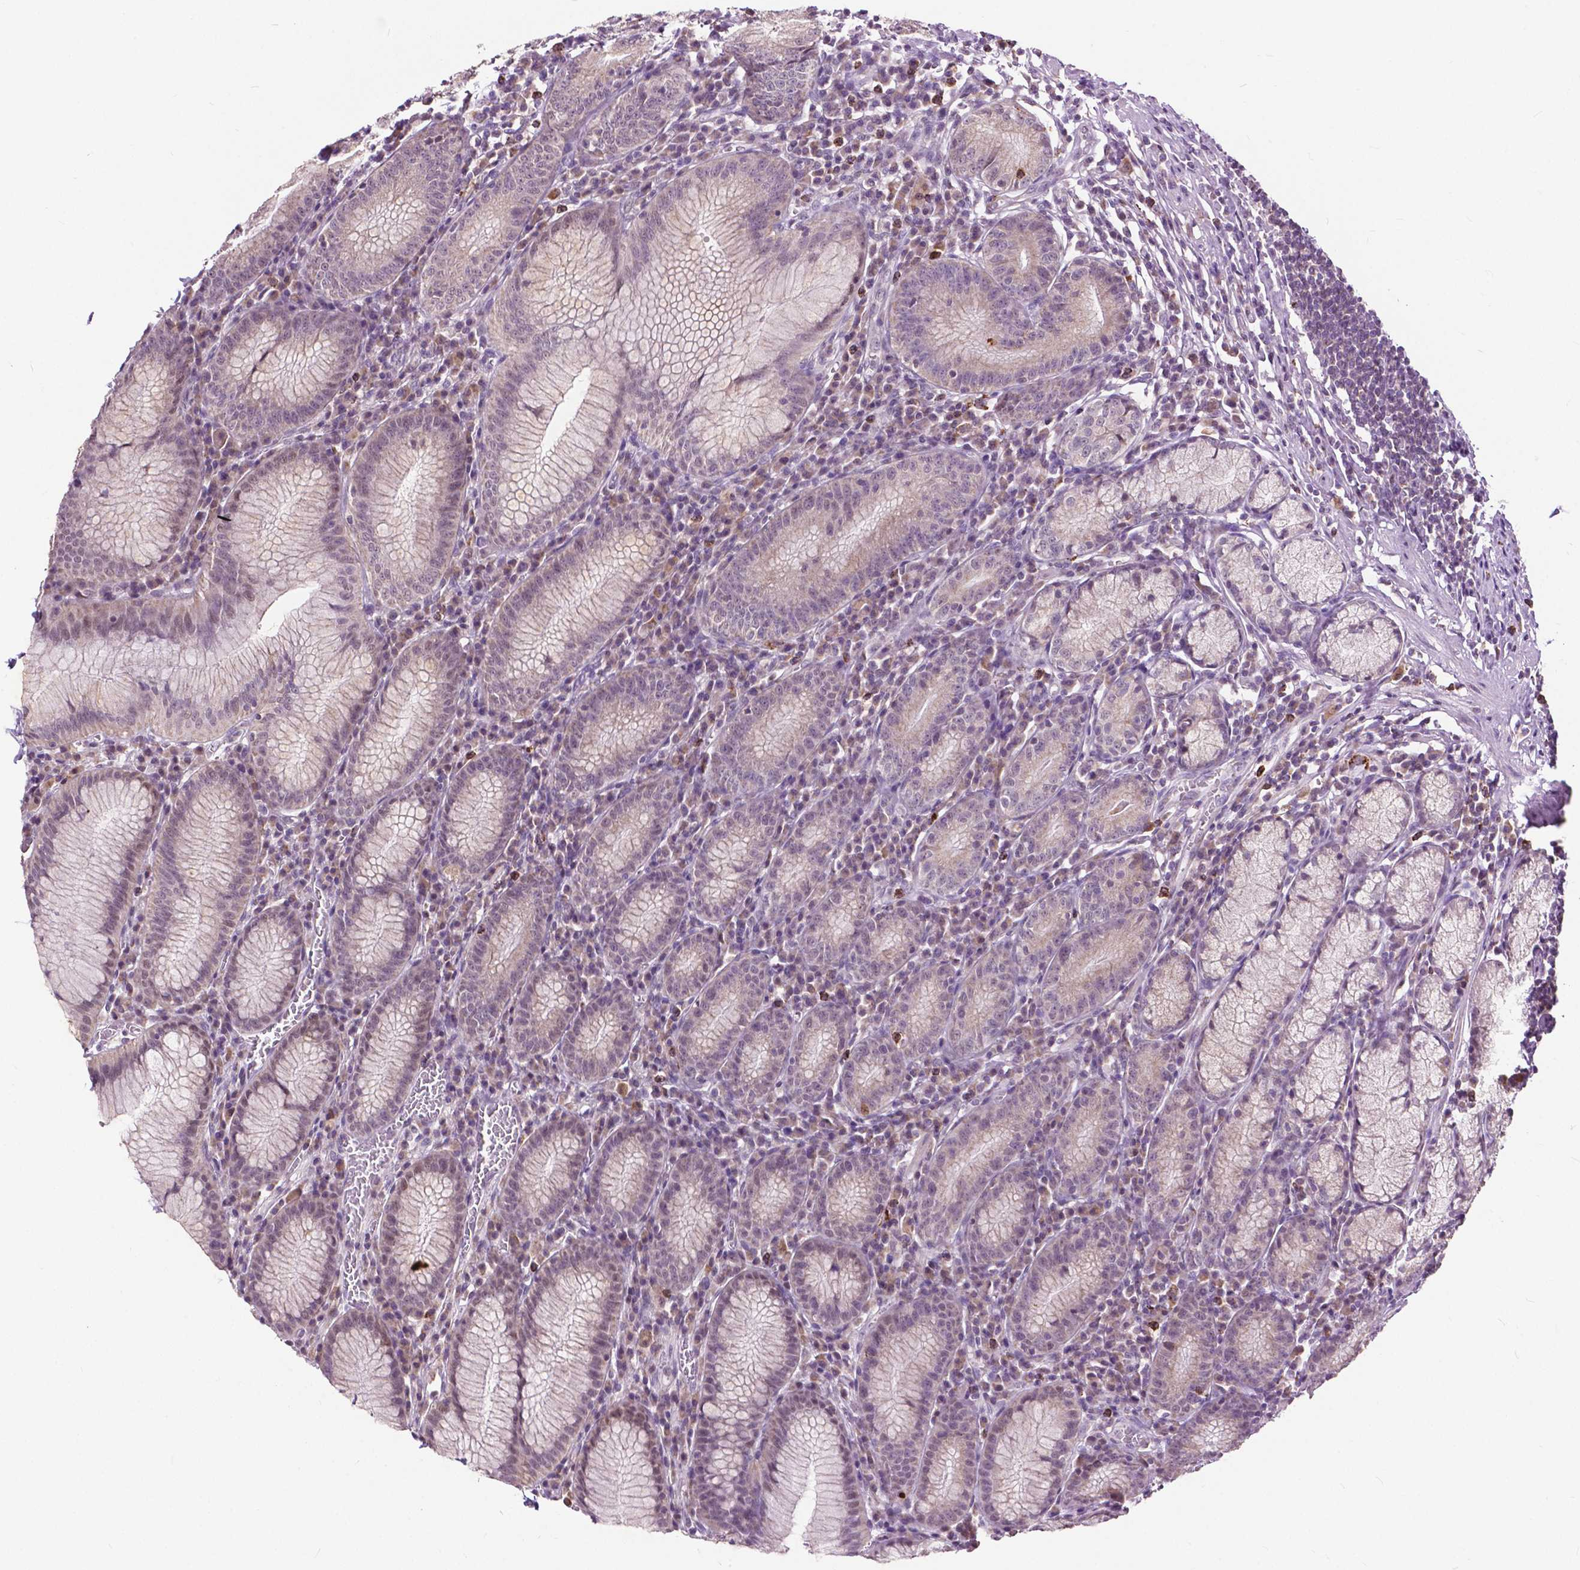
{"staining": {"intensity": "moderate", "quantity": "25%-75%", "location": "cytoplasmic/membranous"}, "tissue": "stomach", "cell_type": "Glandular cells", "image_type": "normal", "snomed": [{"axis": "morphology", "description": "Normal tissue, NOS"}, {"axis": "topography", "description": "Stomach"}], "caption": "IHC (DAB (3,3'-diaminobenzidine)) staining of normal human stomach exhibits moderate cytoplasmic/membranous protein positivity in approximately 25%-75% of glandular cells. Nuclei are stained in blue.", "gene": "TTC9B", "patient": {"sex": "male", "age": 55}}